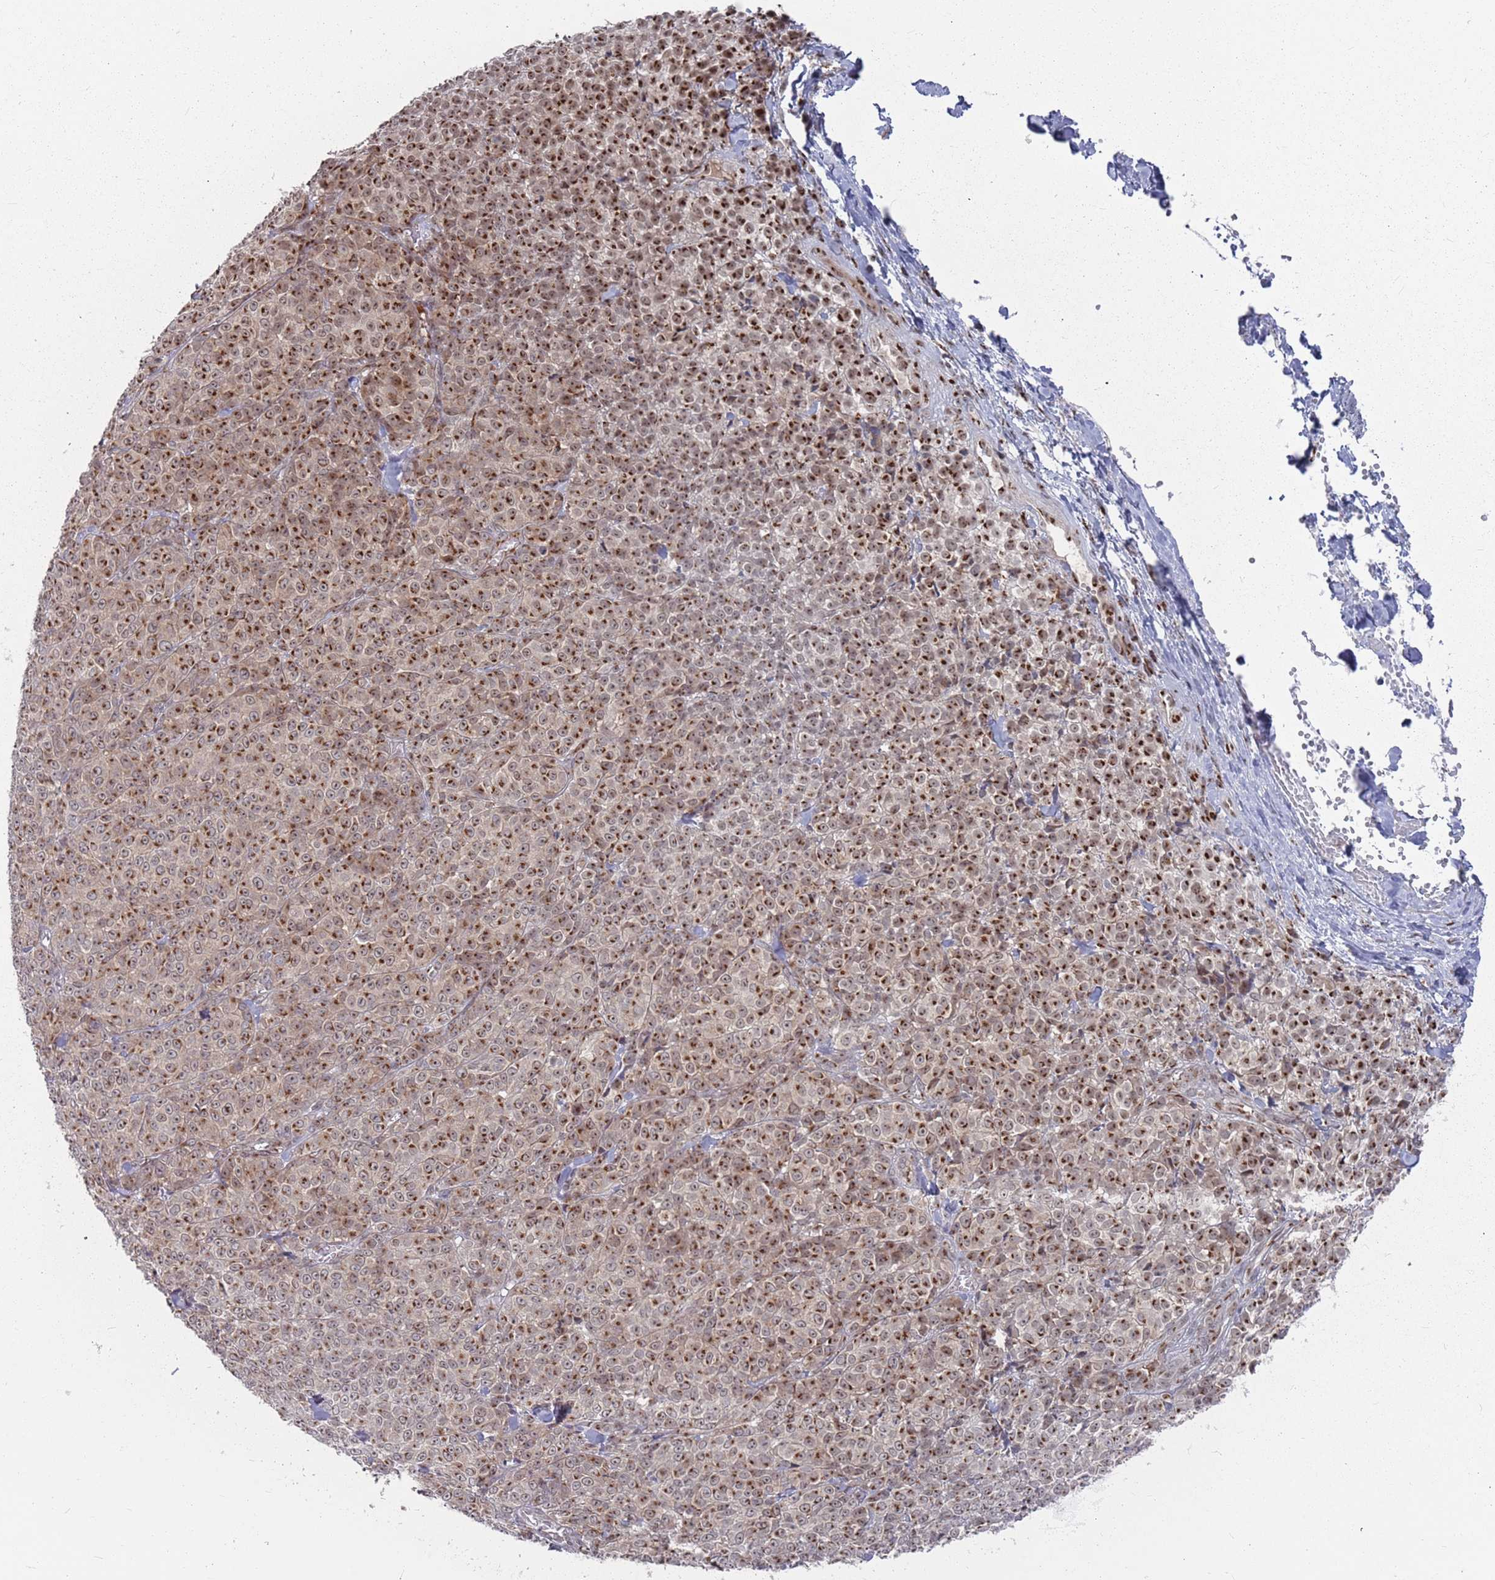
{"staining": {"intensity": "moderate", "quantity": ">75%", "location": "cytoplasmic/membranous"}, "tissue": "melanoma", "cell_type": "Tumor cells", "image_type": "cancer", "snomed": [{"axis": "morphology", "description": "Normal tissue, NOS"}, {"axis": "morphology", "description": "Malignant melanoma, NOS"}, {"axis": "topography", "description": "Skin"}], "caption": "Protein expression analysis of human malignant melanoma reveals moderate cytoplasmic/membranous staining in about >75% of tumor cells.", "gene": "FMO4", "patient": {"sex": "female", "age": 34}}